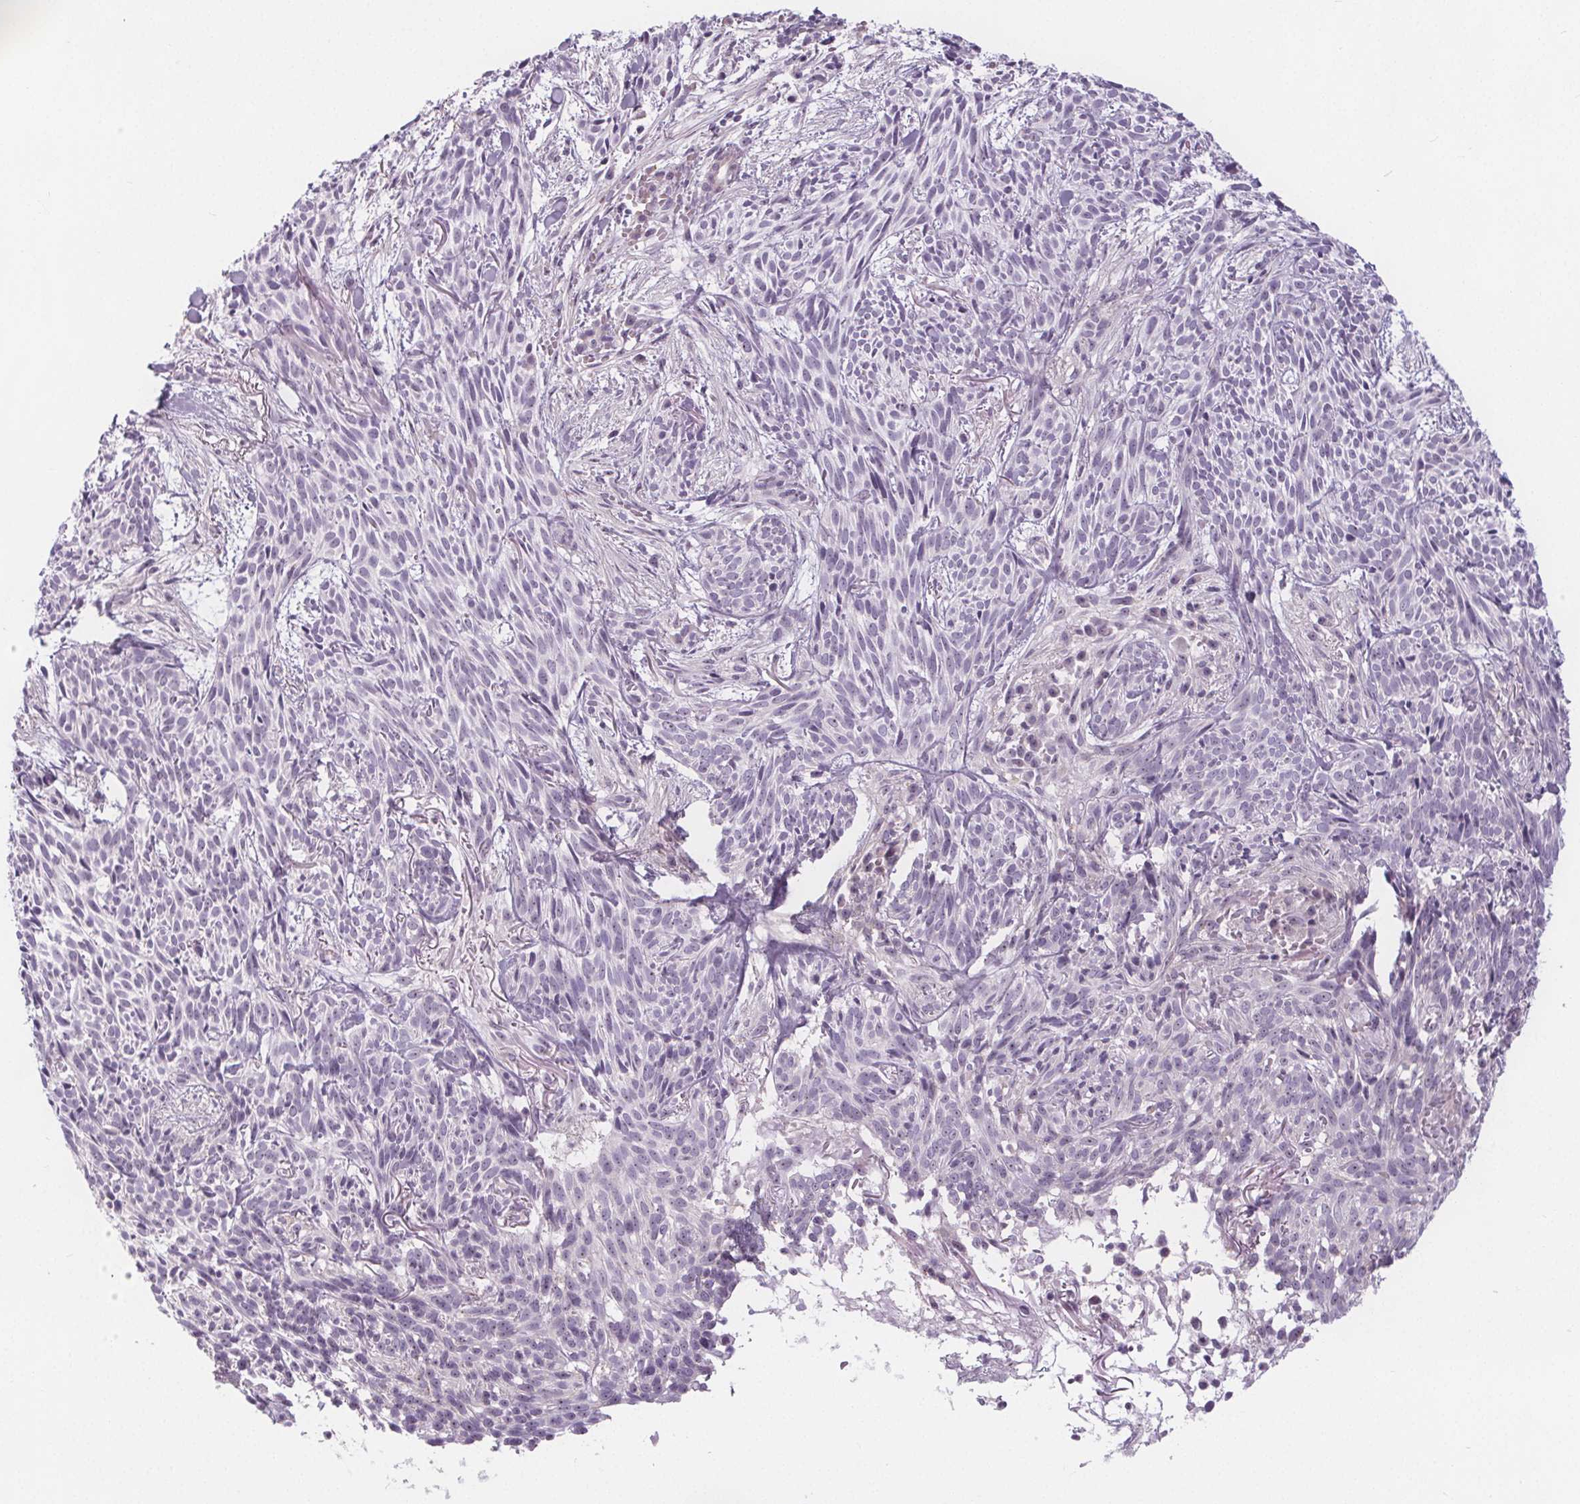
{"staining": {"intensity": "negative", "quantity": "none", "location": "none"}, "tissue": "skin cancer", "cell_type": "Tumor cells", "image_type": "cancer", "snomed": [{"axis": "morphology", "description": "Basal cell carcinoma"}, {"axis": "topography", "description": "Skin"}], "caption": "An immunohistochemistry (IHC) photomicrograph of basal cell carcinoma (skin) is shown. There is no staining in tumor cells of basal cell carcinoma (skin). Brightfield microscopy of IHC stained with DAB (3,3'-diaminobenzidine) (brown) and hematoxylin (blue), captured at high magnification.", "gene": "NOLC1", "patient": {"sex": "male", "age": 71}}